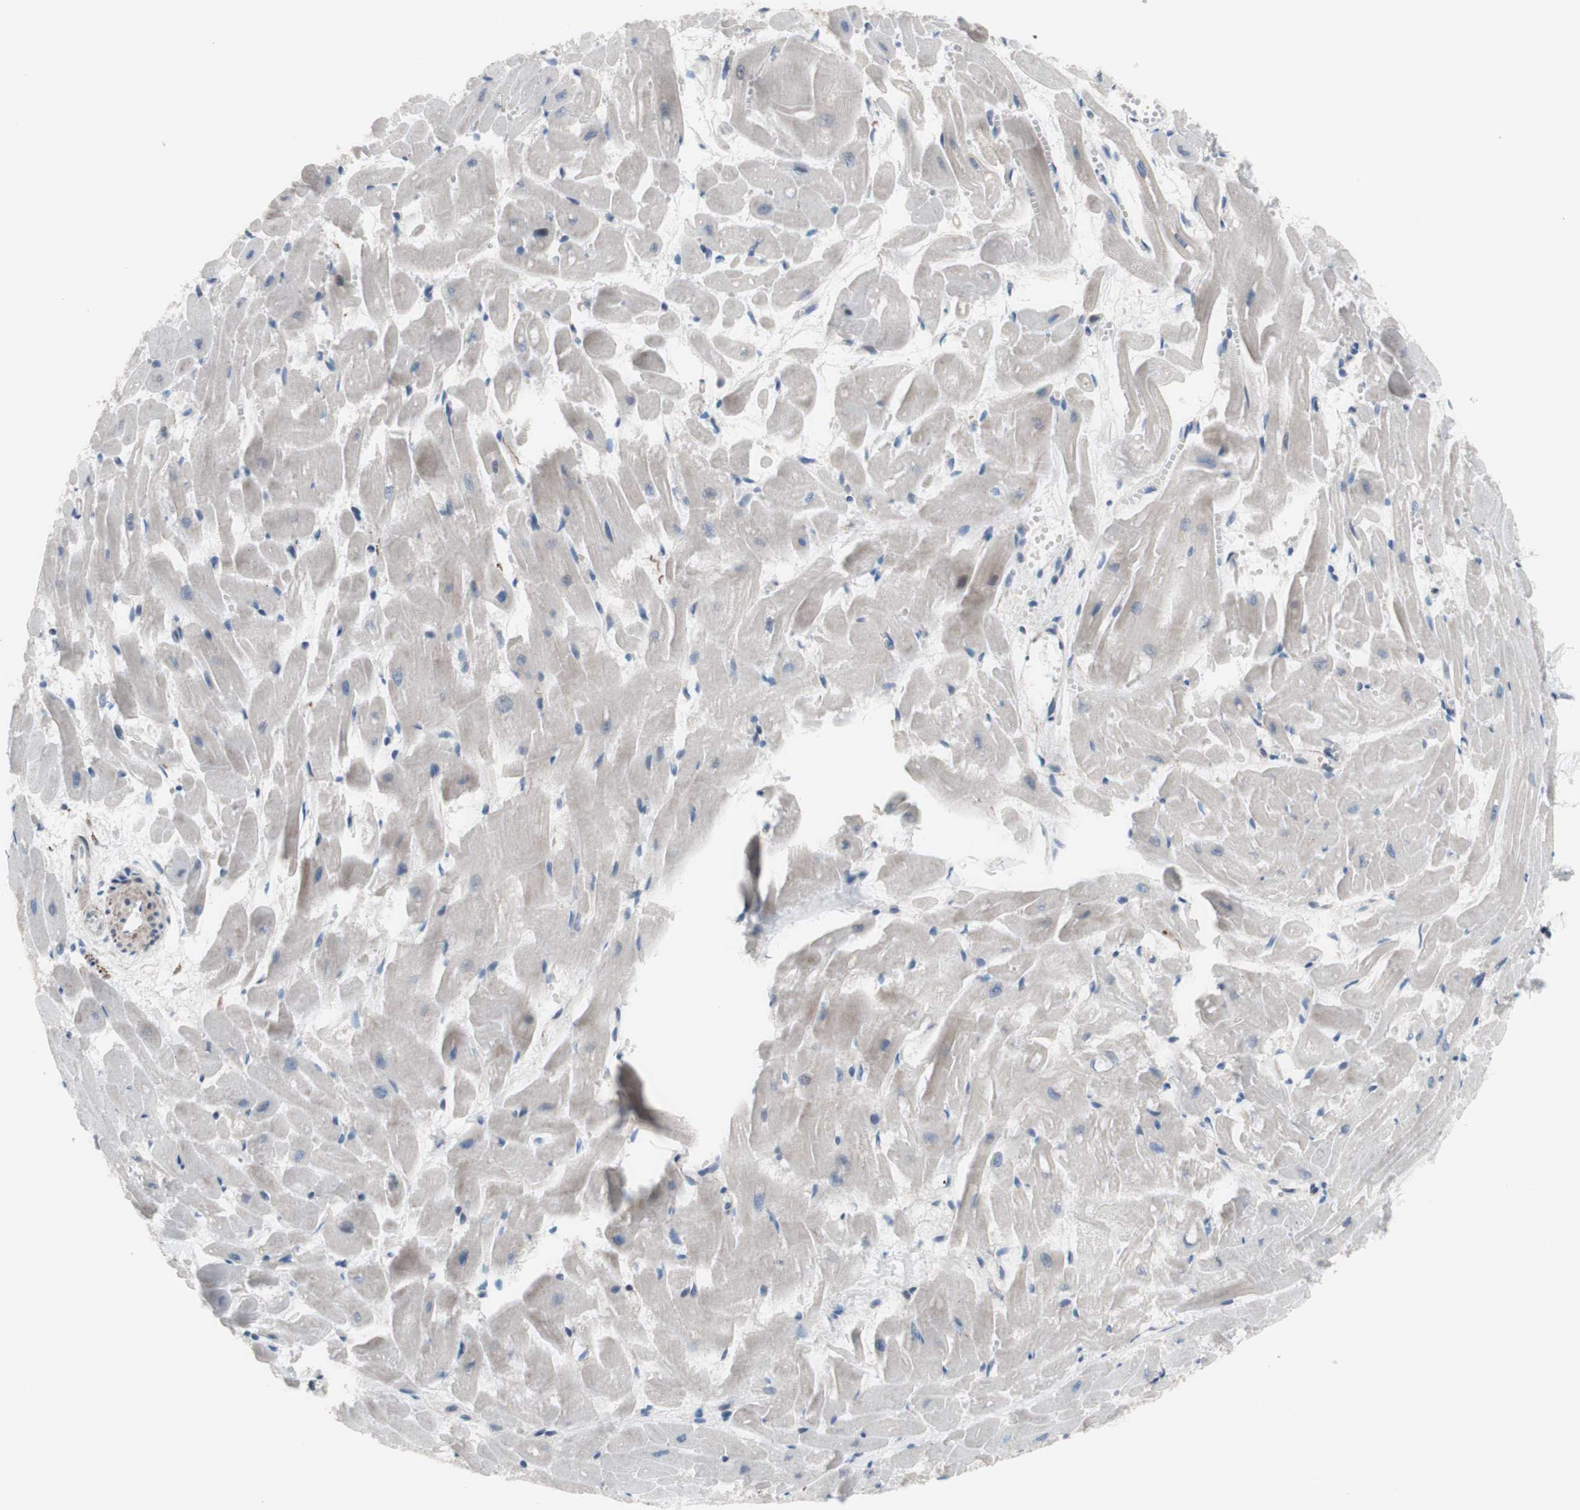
{"staining": {"intensity": "negative", "quantity": "none", "location": "none"}, "tissue": "heart muscle", "cell_type": "Cardiomyocytes", "image_type": "normal", "snomed": [{"axis": "morphology", "description": "Normal tissue, NOS"}, {"axis": "topography", "description": "Heart"}], "caption": "Immunohistochemistry of benign human heart muscle reveals no expression in cardiomyocytes.", "gene": "PHTF2", "patient": {"sex": "female", "age": 19}}